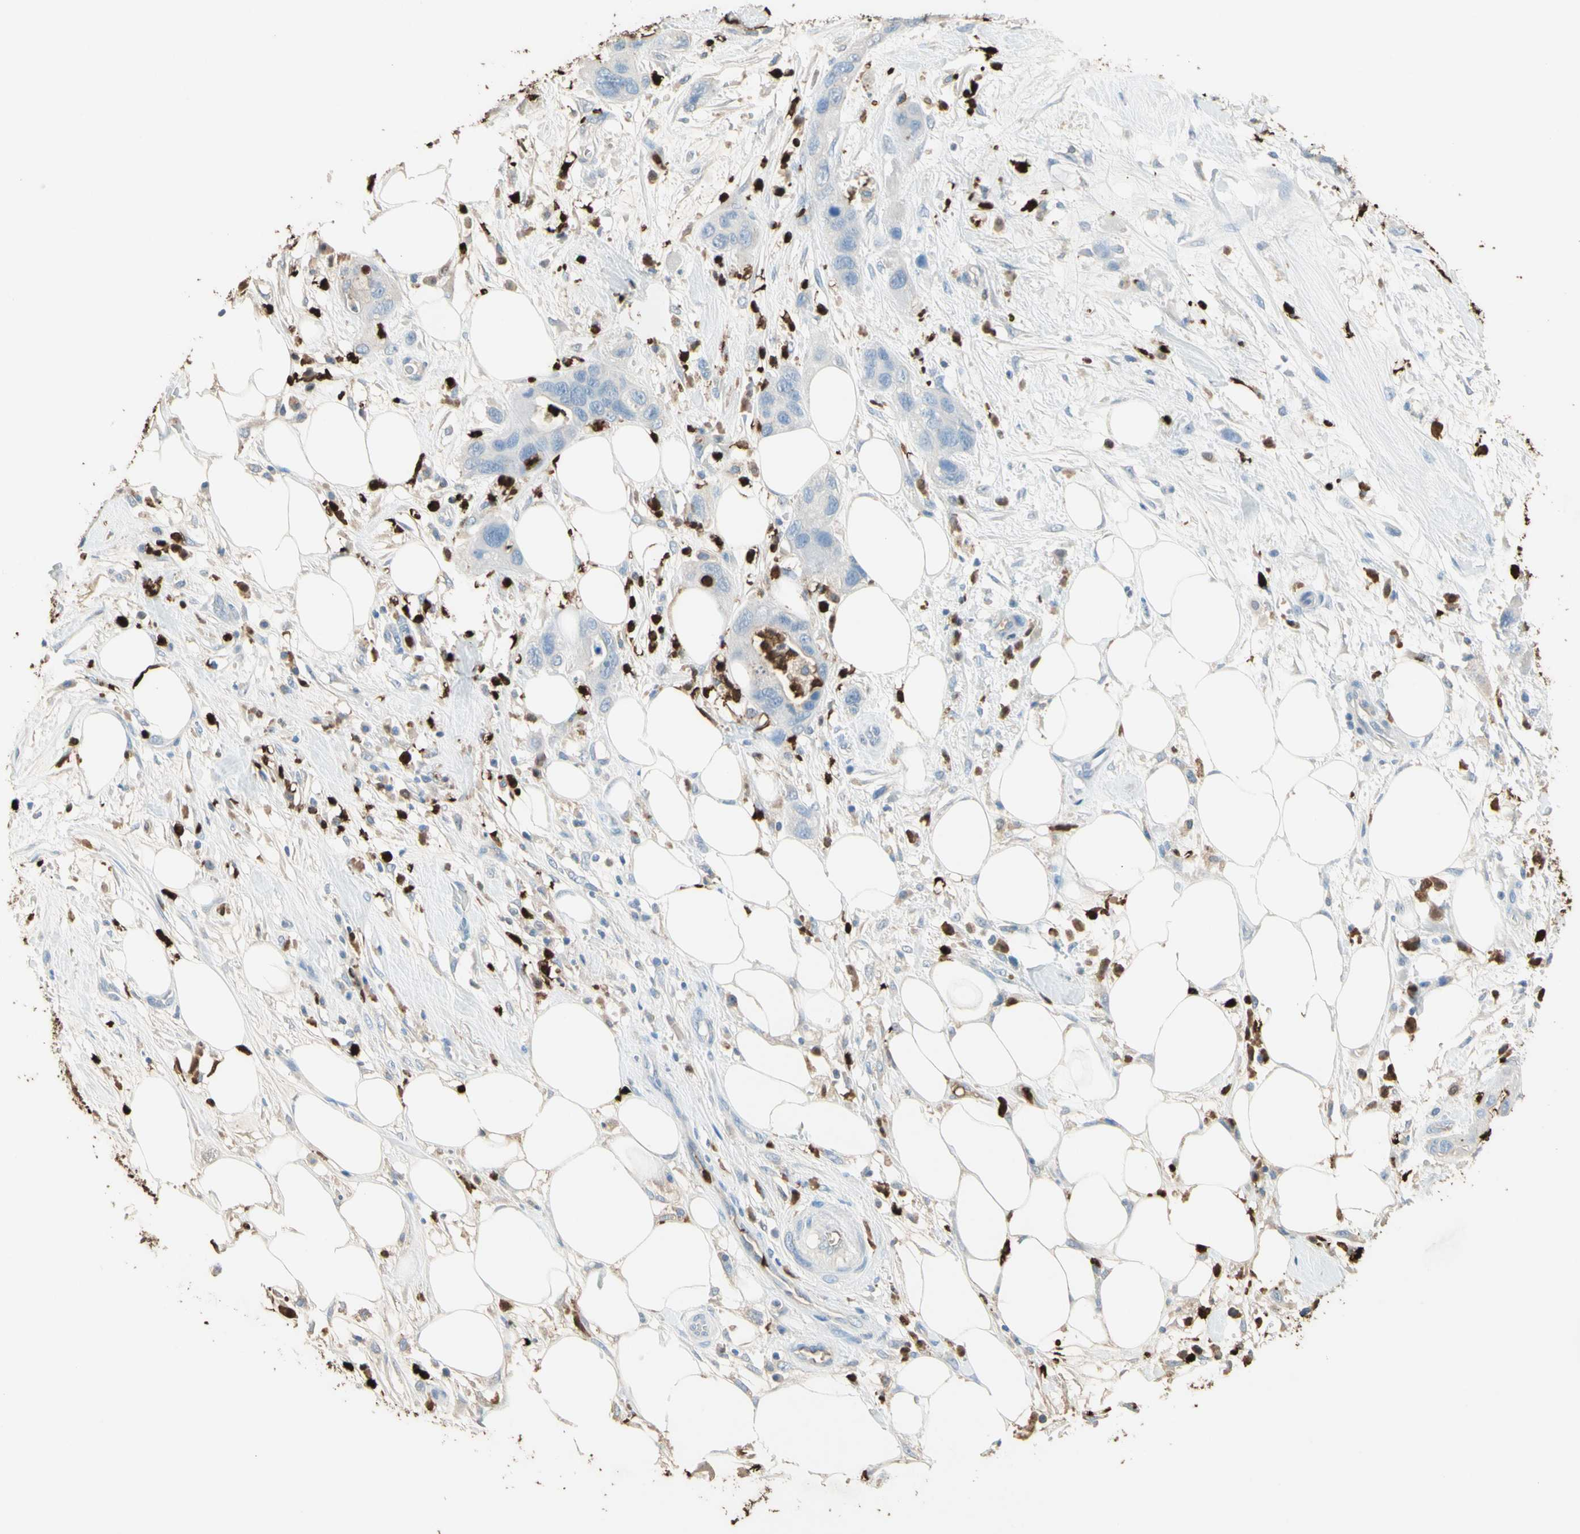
{"staining": {"intensity": "negative", "quantity": "none", "location": "none"}, "tissue": "pancreatic cancer", "cell_type": "Tumor cells", "image_type": "cancer", "snomed": [{"axis": "morphology", "description": "Adenocarcinoma, NOS"}, {"axis": "topography", "description": "Pancreas"}], "caption": "Protein analysis of pancreatic adenocarcinoma demonstrates no significant staining in tumor cells.", "gene": "NFKBIZ", "patient": {"sex": "female", "age": 71}}